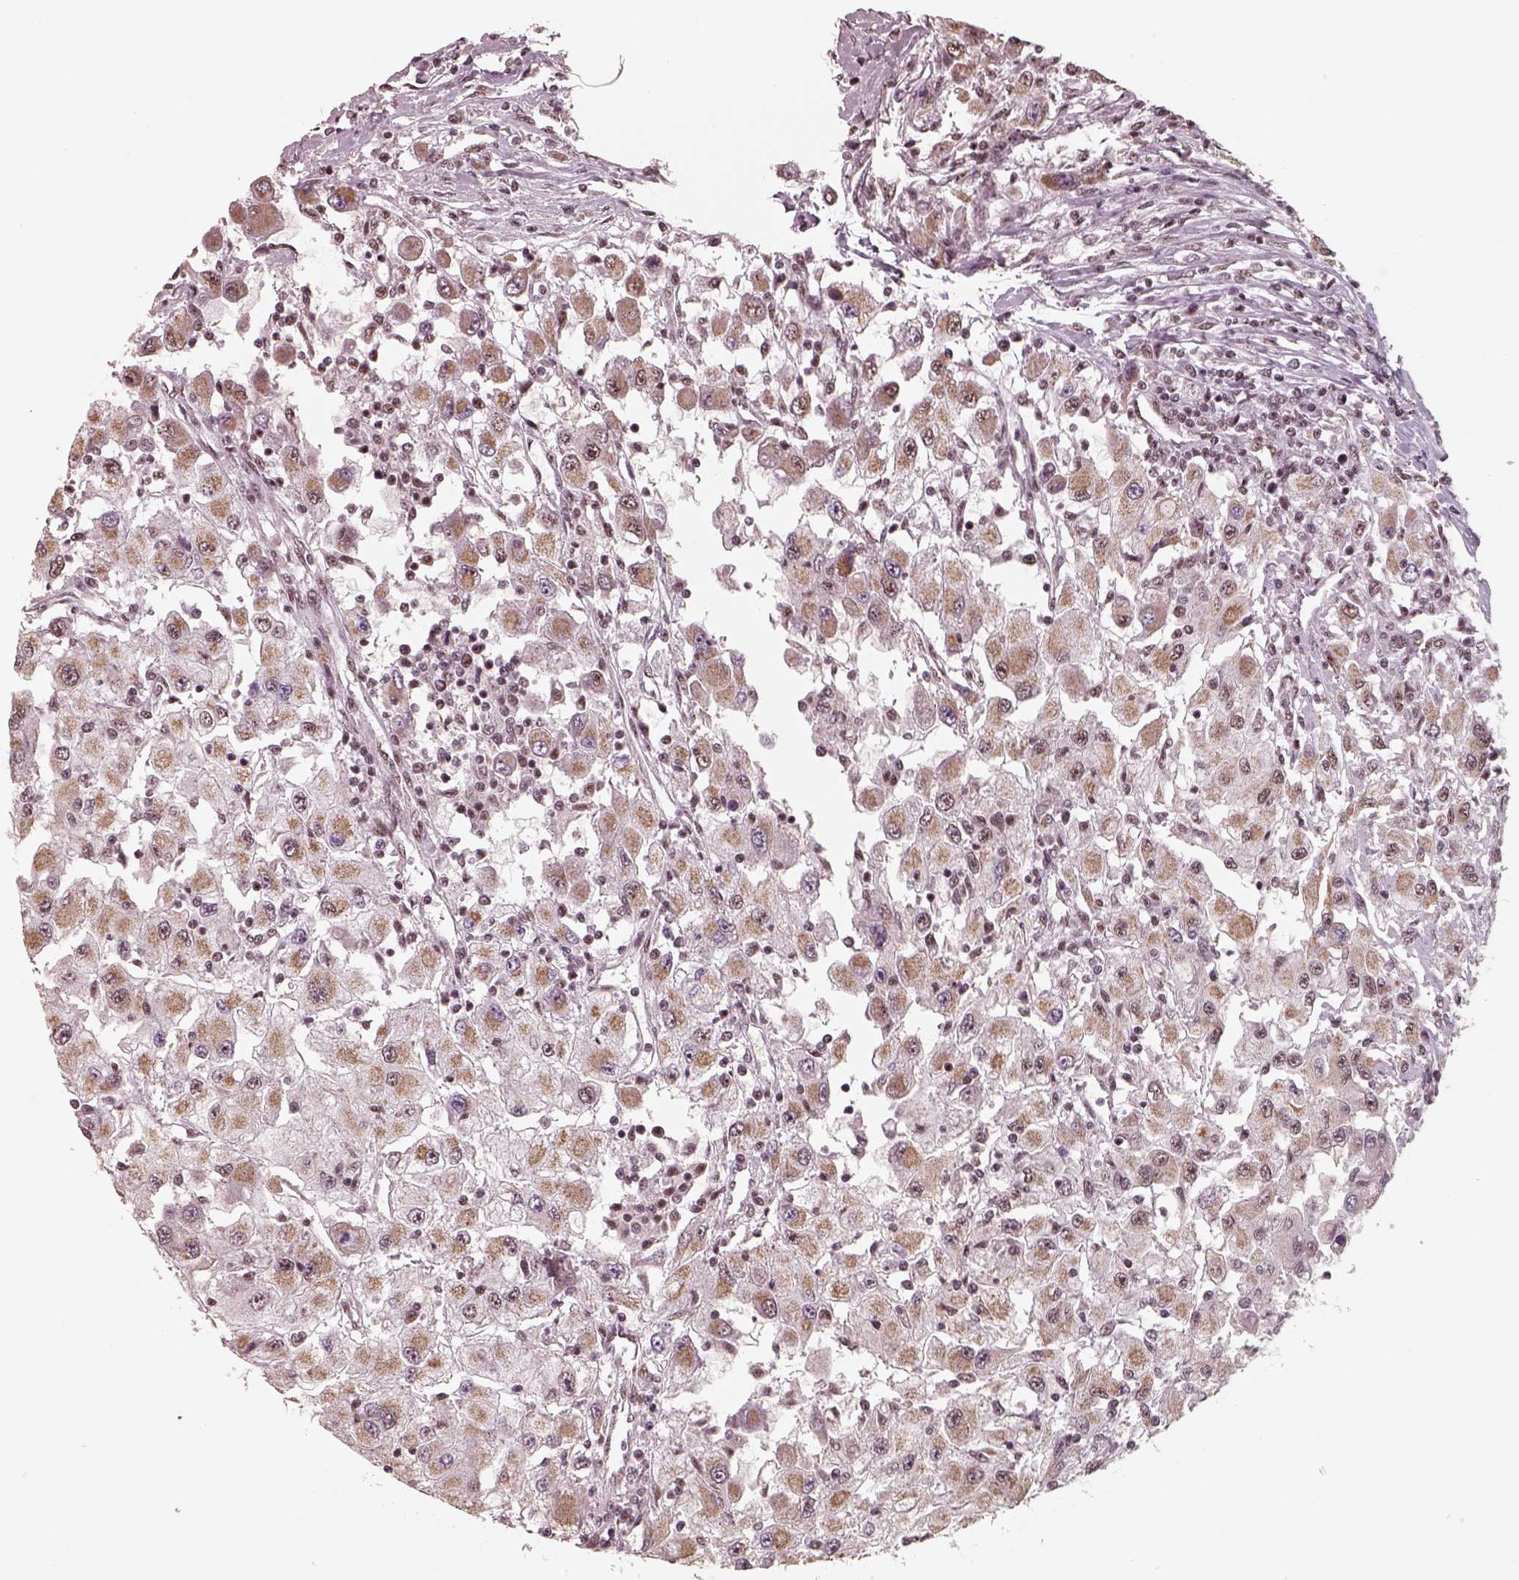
{"staining": {"intensity": "moderate", "quantity": ">75%", "location": "nuclear"}, "tissue": "renal cancer", "cell_type": "Tumor cells", "image_type": "cancer", "snomed": [{"axis": "morphology", "description": "Adenocarcinoma, NOS"}, {"axis": "topography", "description": "Kidney"}], "caption": "DAB (3,3'-diaminobenzidine) immunohistochemical staining of human renal cancer shows moderate nuclear protein staining in approximately >75% of tumor cells.", "gene": "ATXN7L3", "patient": {"sex": "female", "age": 67}}